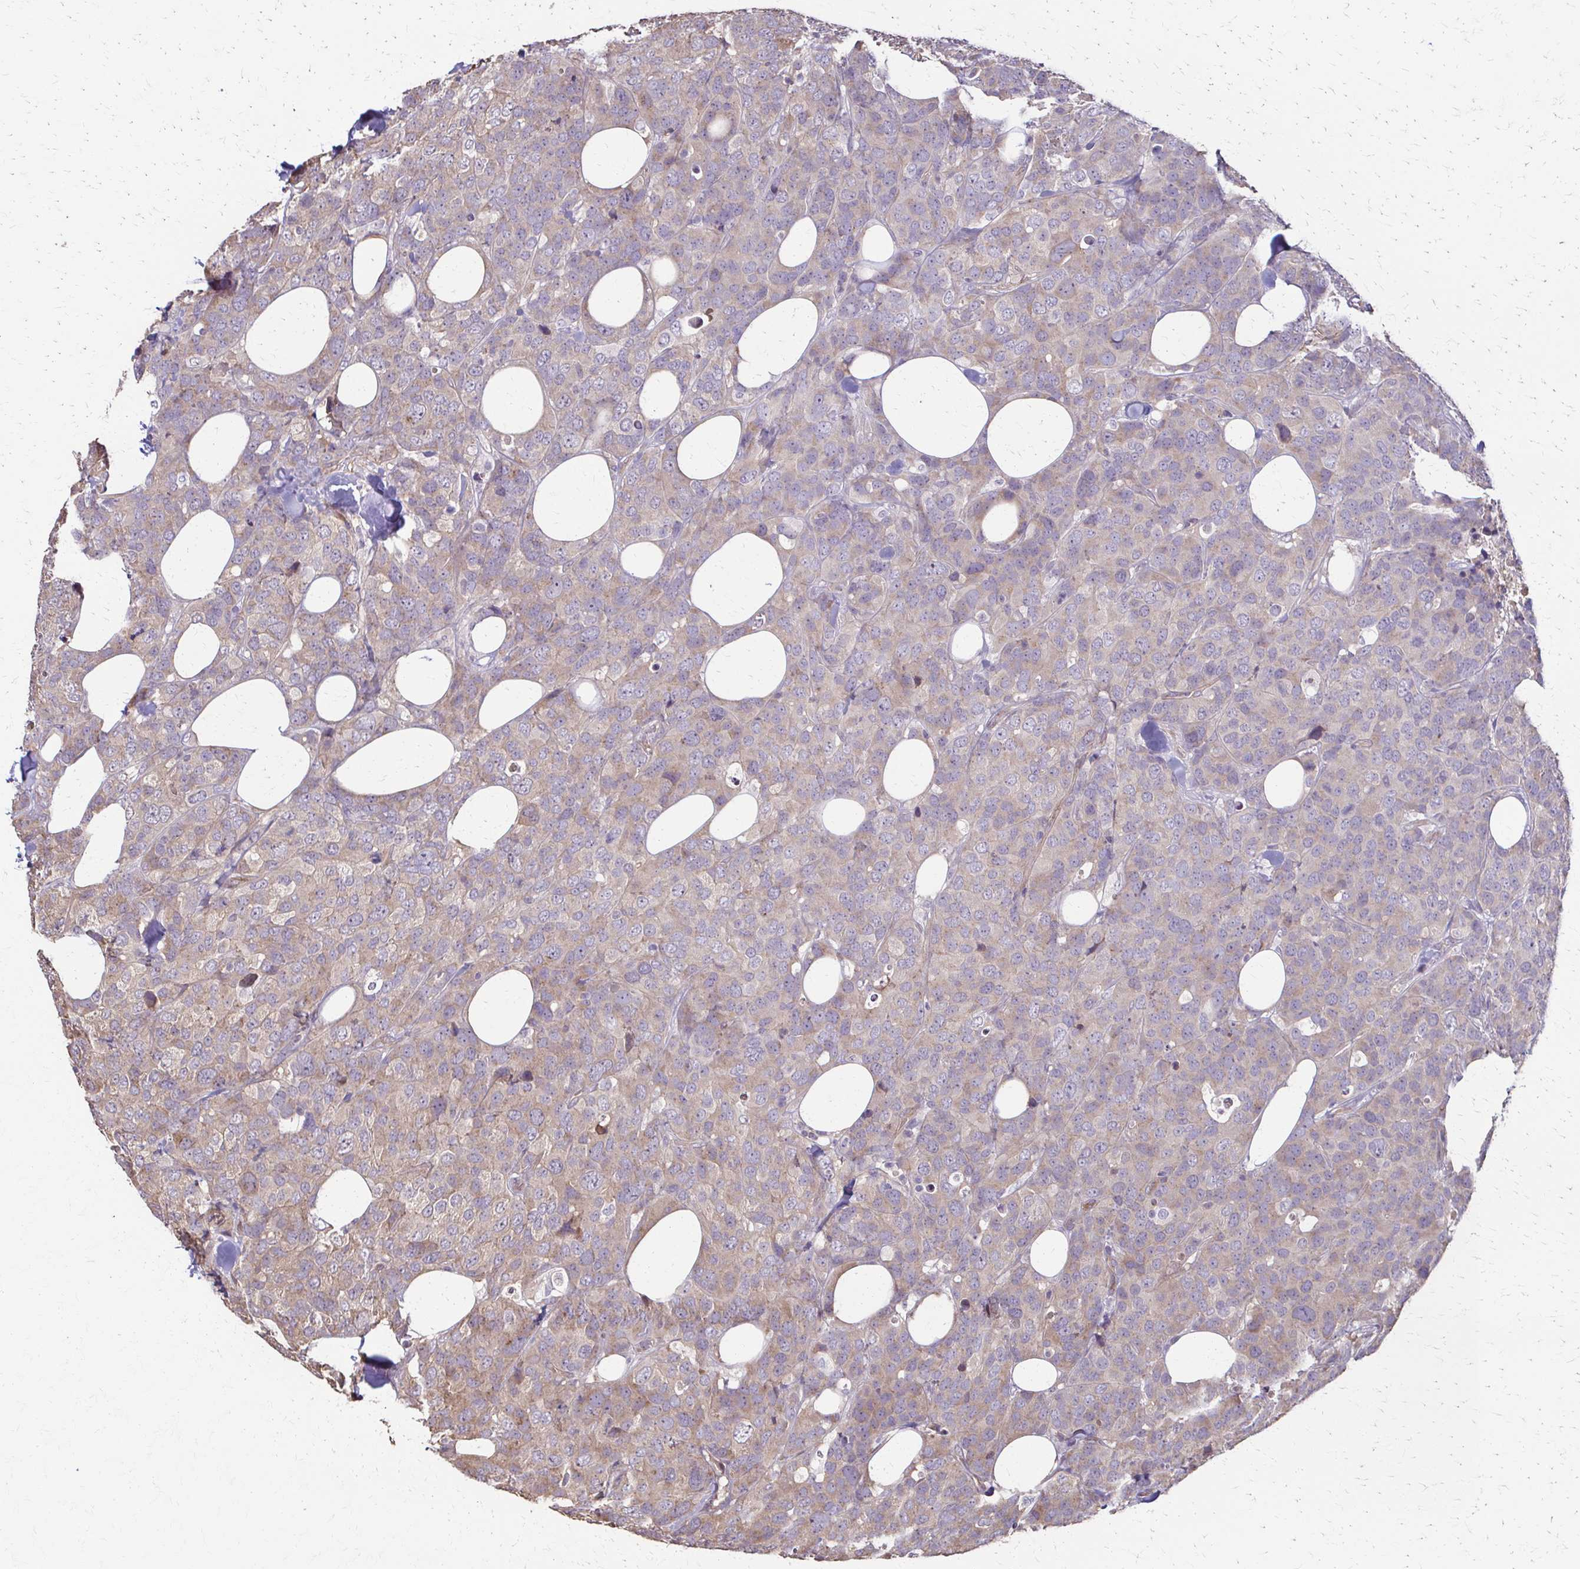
{"staining": {"intensity": "weak", "quantity": "25%-75%", "location": "cytoplasmic/membranous"}, "tissue": "breast cancer", "cell_type": "Tumor cells", "image_type": "cancer", "snomed": [{"axis": "morphology", "description": "Lobular carcinoma"}, {"axis": "topography", "description": "Breast"}], "caption": "Protein analysis of breast lobular carcinoma tissue exhibits weak cytoplasmic/membranous positivity in about 25%-75% of tumor cells.", "gene": "IL18BP", "patient": {"sex": "female", "age": 59}}